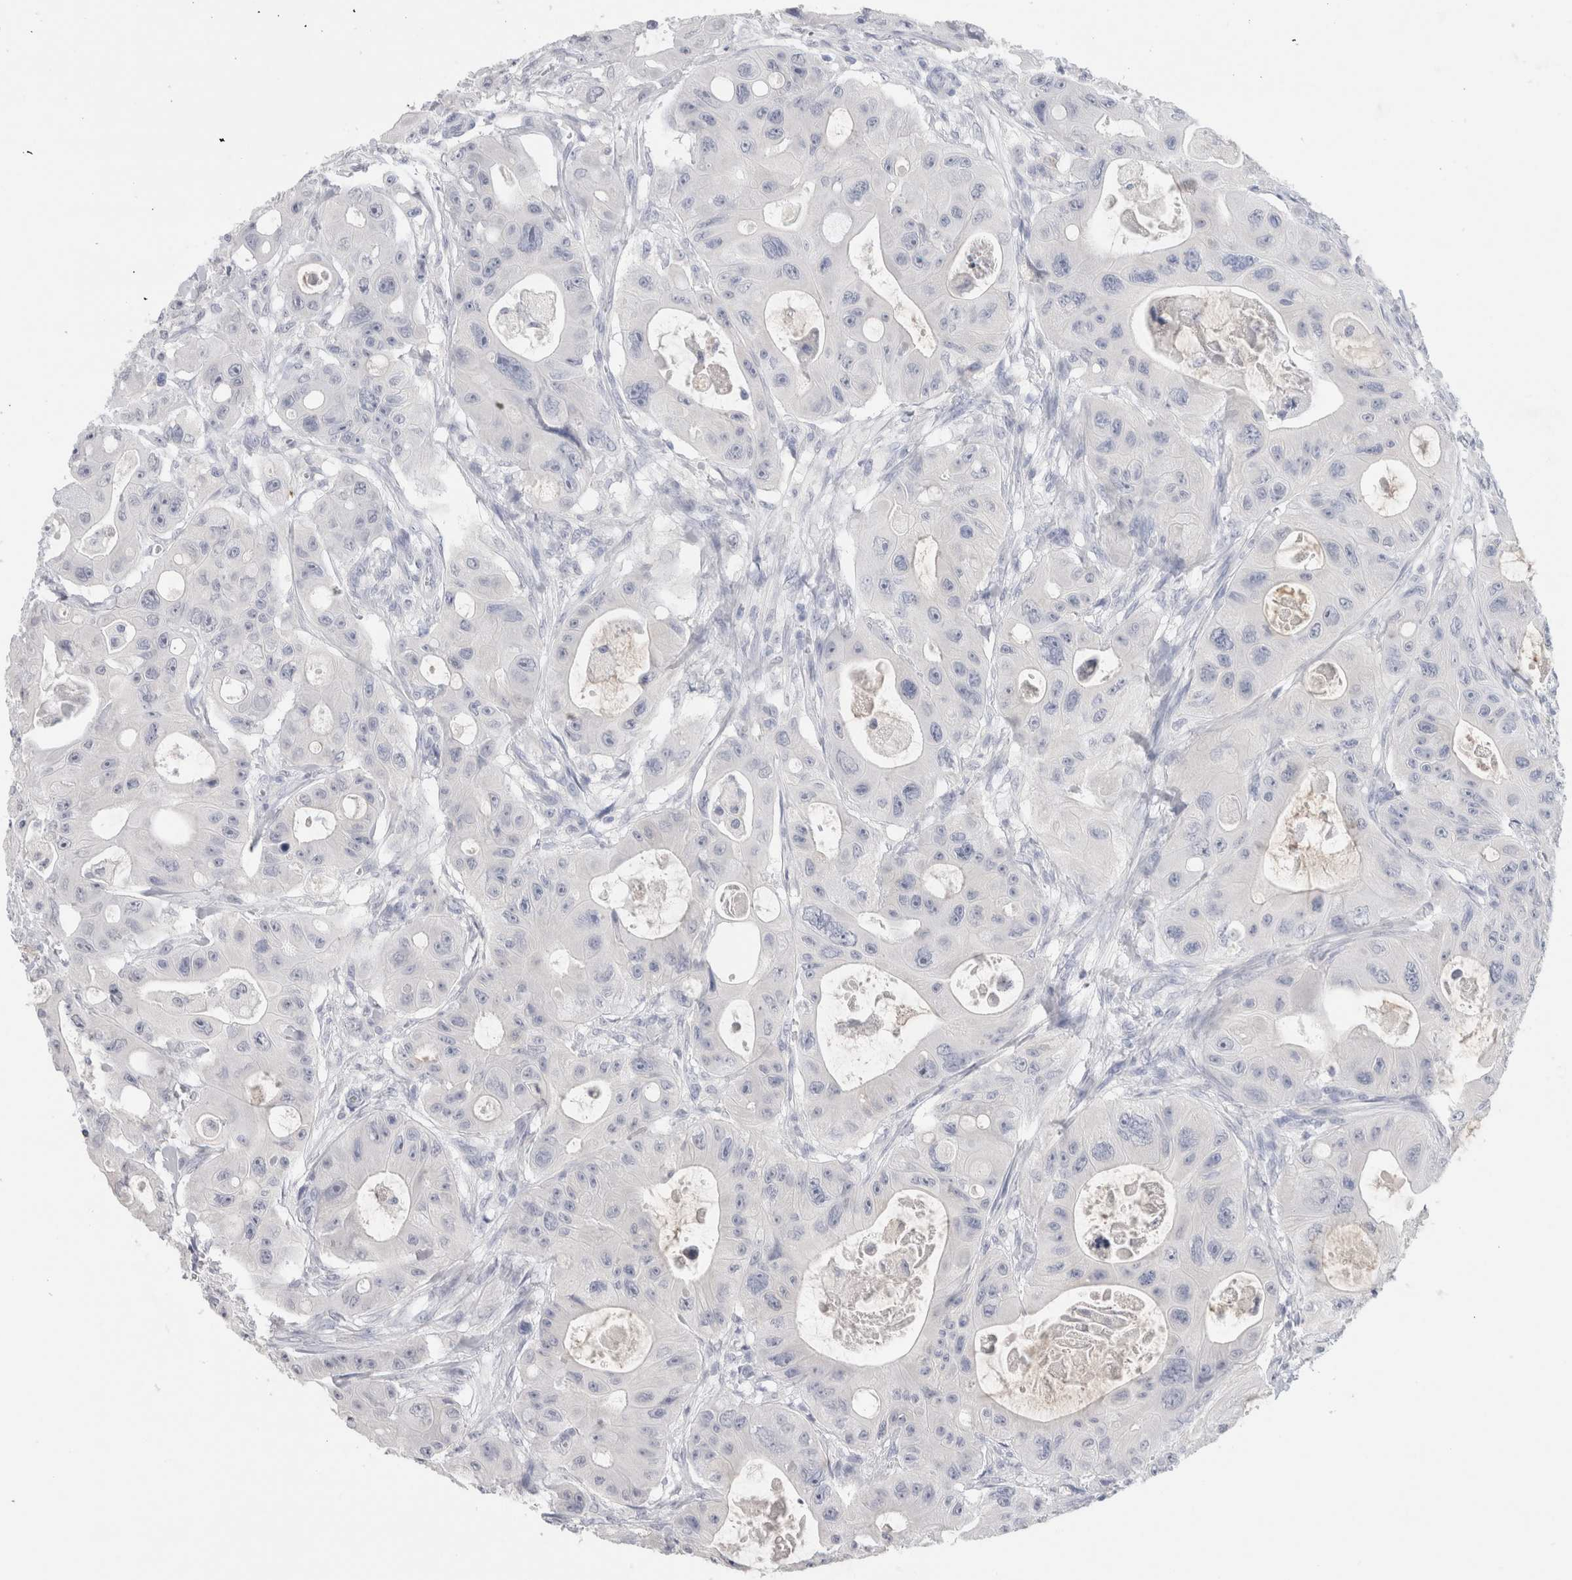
{"staining": {"intensity": "negative", "quantity": "none", "location": "none"}, "tissue": "colorectal cancer", "cell_type": "Tumor cells", "image_type": "cancer", "snomed": [{"axis": "morphology", "description": "Adenocarcinoma, NOS"}, {"axis": "topography", "description": "Colon"}], "caption": "Immunohistochemistry of human colorectal adenocarcinoma reveals no expression in tumor cells. (DAB immunohistochemistry, high magnification).", "gene": "LAMP3", "patient": {"sex": "female", "age": 46}}